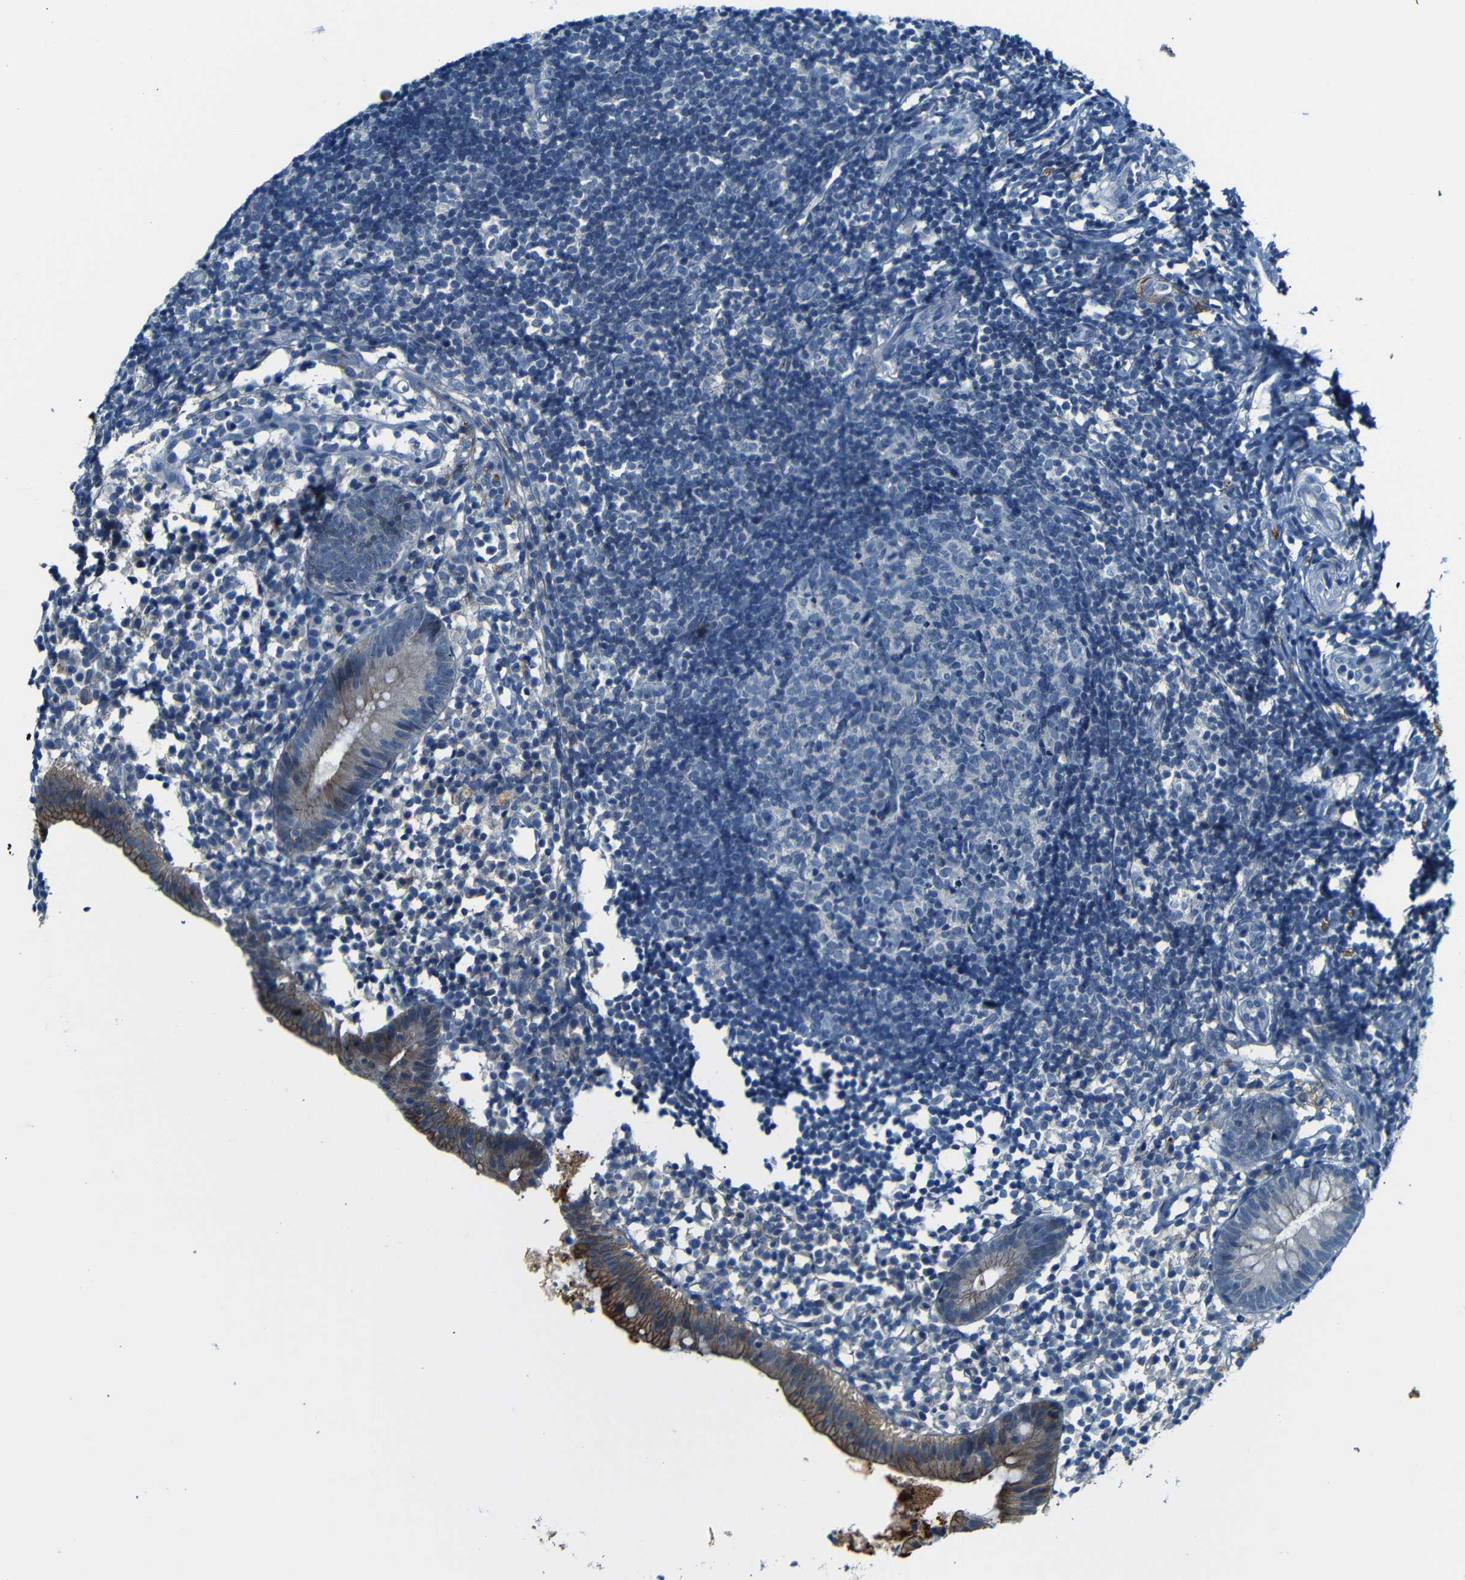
{"staining": {"intensity": "strong", "quantity": "25%-75%", "location": "cytoplasmic/membranous"}, "tissue": "appendix", "cell_type": "Glandular cells", "image_type": "normal", "snomed": [{"axis": "morphology", "description": "Normal tissue, NOS"}, {"axis": "topography", "description": "Appendix"}], "caption": "Immunohistochemistry of benign appendix reveals high levels of strong cytoplasmic/membranous staining in approximately 25%-75% of glandular cells. (Brightfield microscopy of DAB IHC at high magnification).", "gene": "ANK3", "patient": {"sex": "female", "age": 20}}